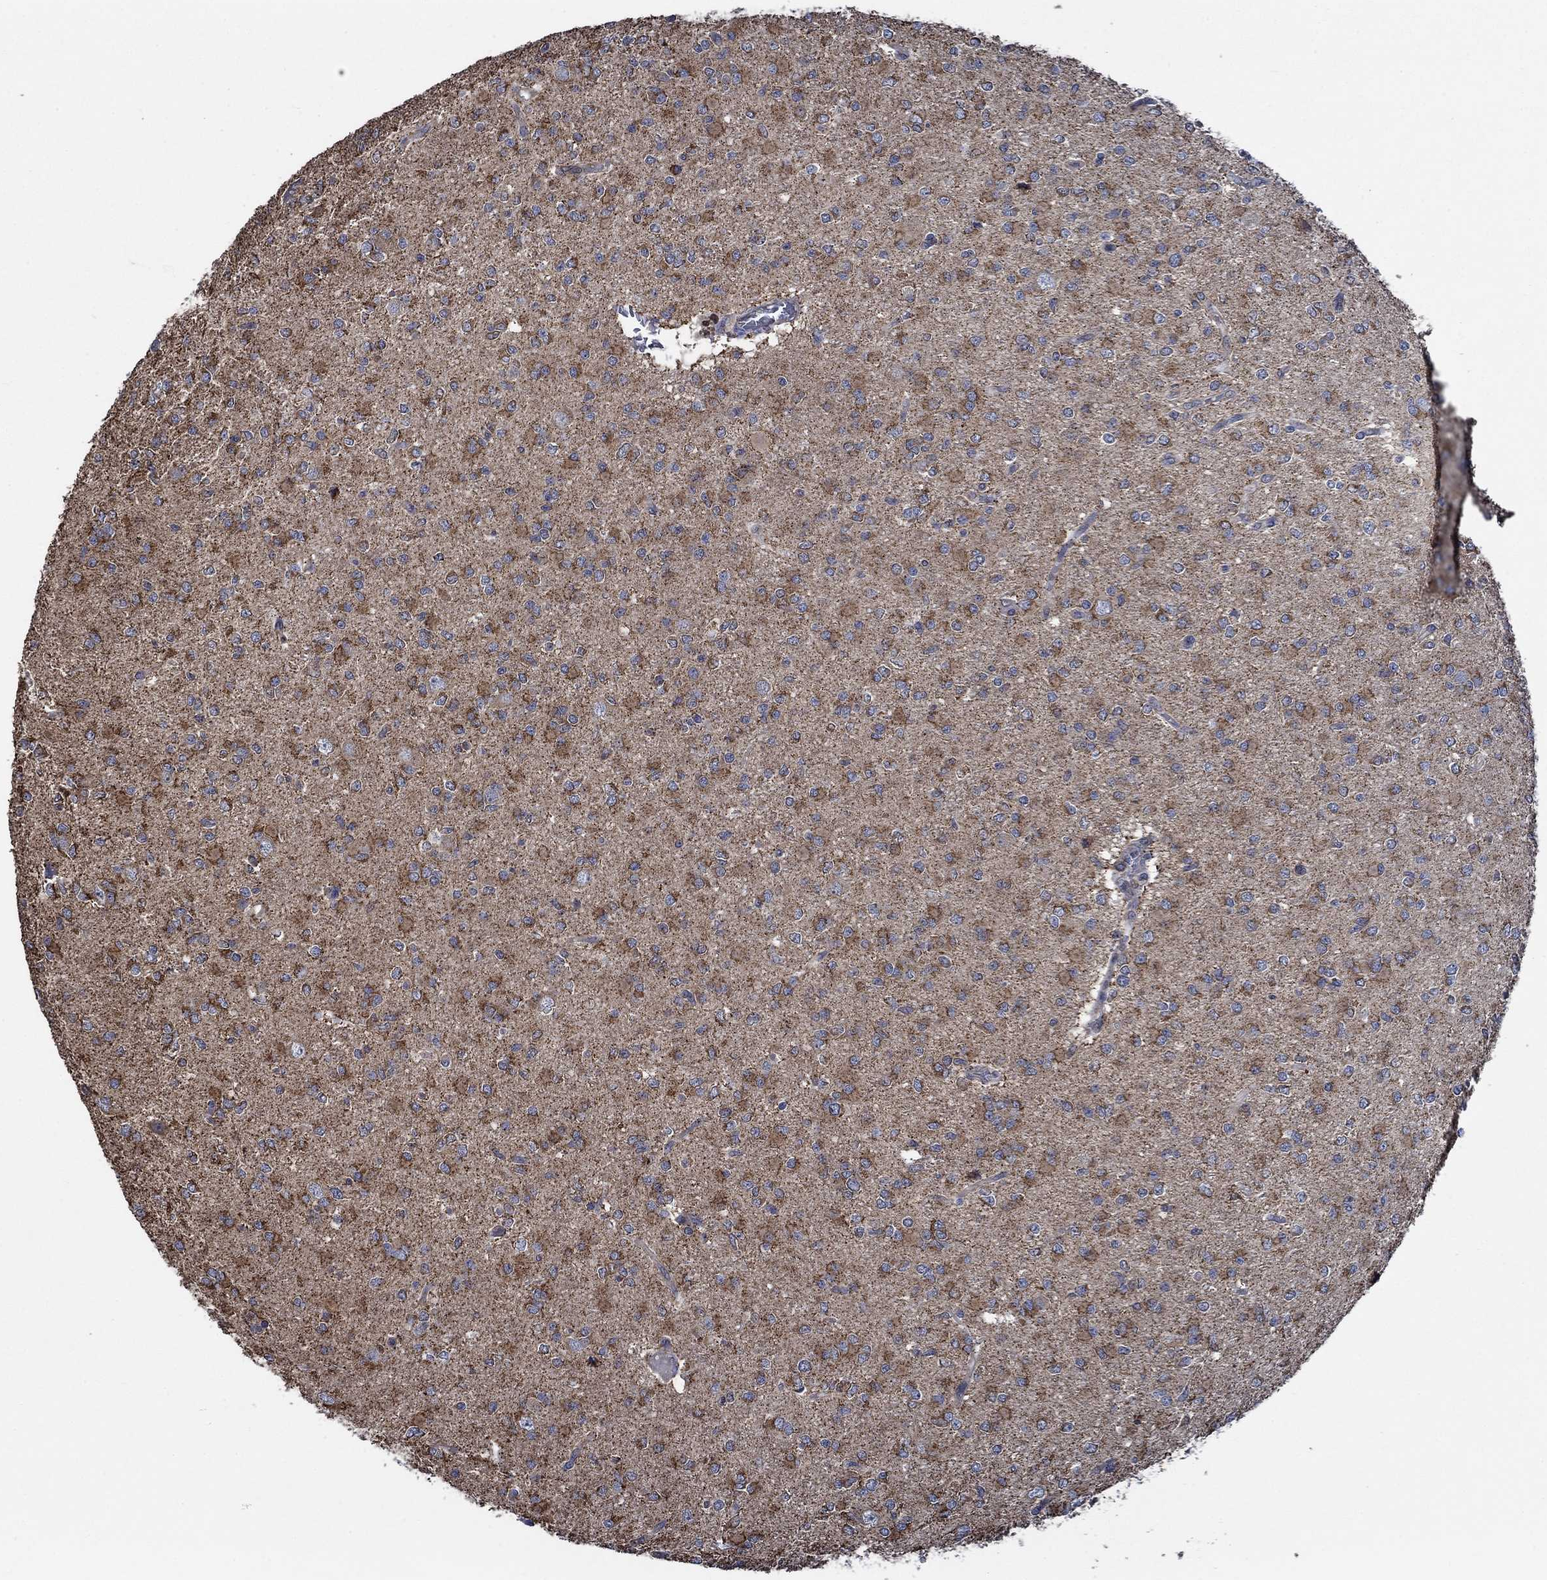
{"staining": {"intensity": "moderate", "quantity": "25%-75%", "location": "cytoplasmic/membranous"}, "tissue": "glioma", "cell_type": "Tumor cells", "image_type": "cancer", "snomed": [{"axis": "morphology", "description": "Glioma, malignant, Low grade"}, {"axis": "topography", "description": "Brain"}], "caption": "A brown stain shows moderate cytoplasmic/membranous positivity of a protein in malignant low-grade glioma tumor cells.", "gene": "STXBP6", "patient": {"sex": "male", "age": 27}}